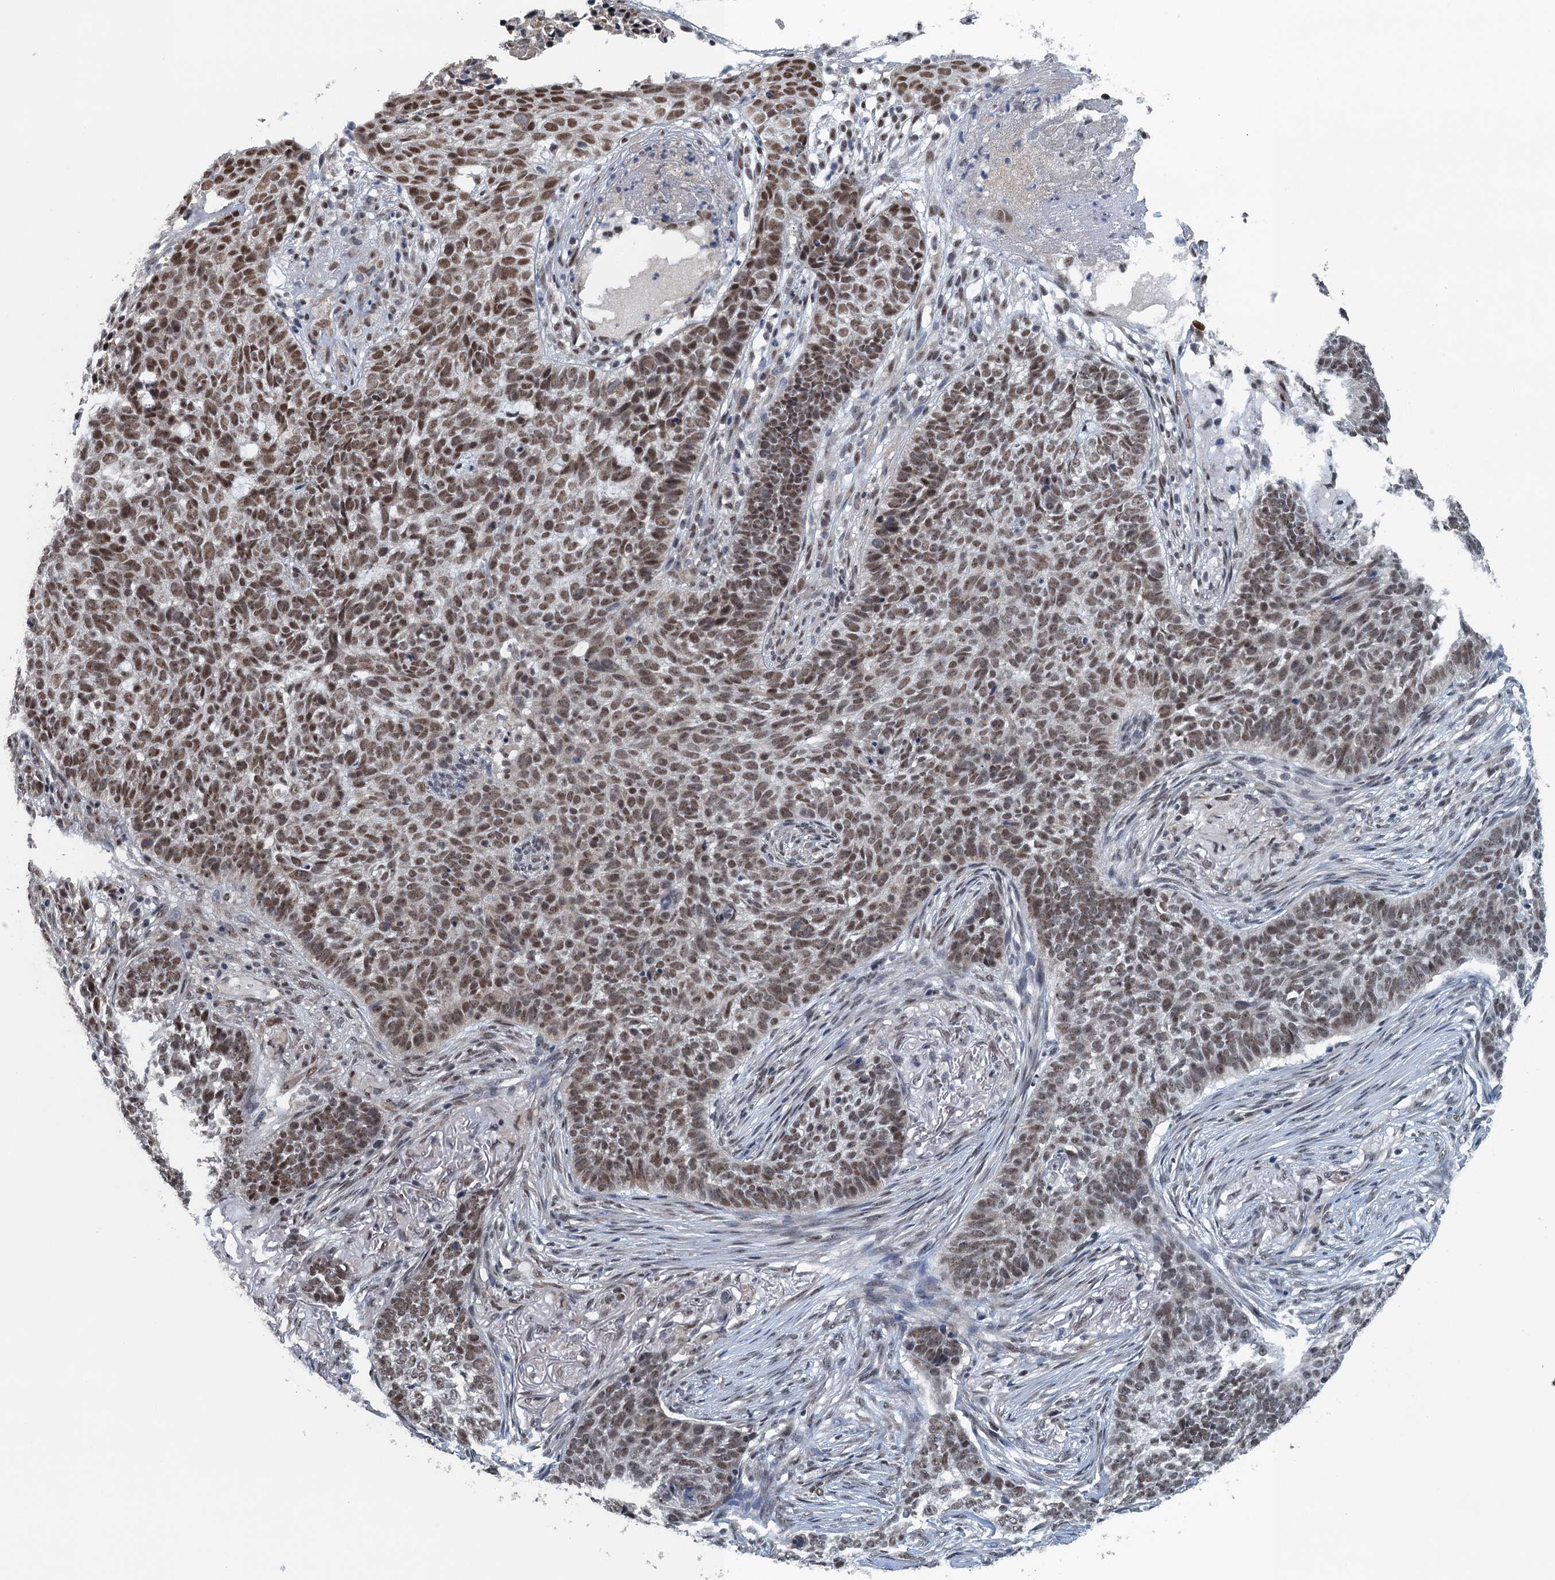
{"staining": {"intensity": "moderate", "quantity": ">75%", "location": "nuclear"}, "tissue": "skin cancer", "cell_type": "Tumor cells", "image_type": "cancer", "snomed": [{"axis": "morphology", "description": "Basal cell carcinoma"}, {"axis": "topography", "description": "Skin"}], "caption": "This photomicrograph shows immunohistochemistry staining of basal cell carcinoma (skin), with medium moderate nuclear expression in about >75% of tumor cells.", "gene": "MTA3", "patient": {"sex": "male", "age": 85}}